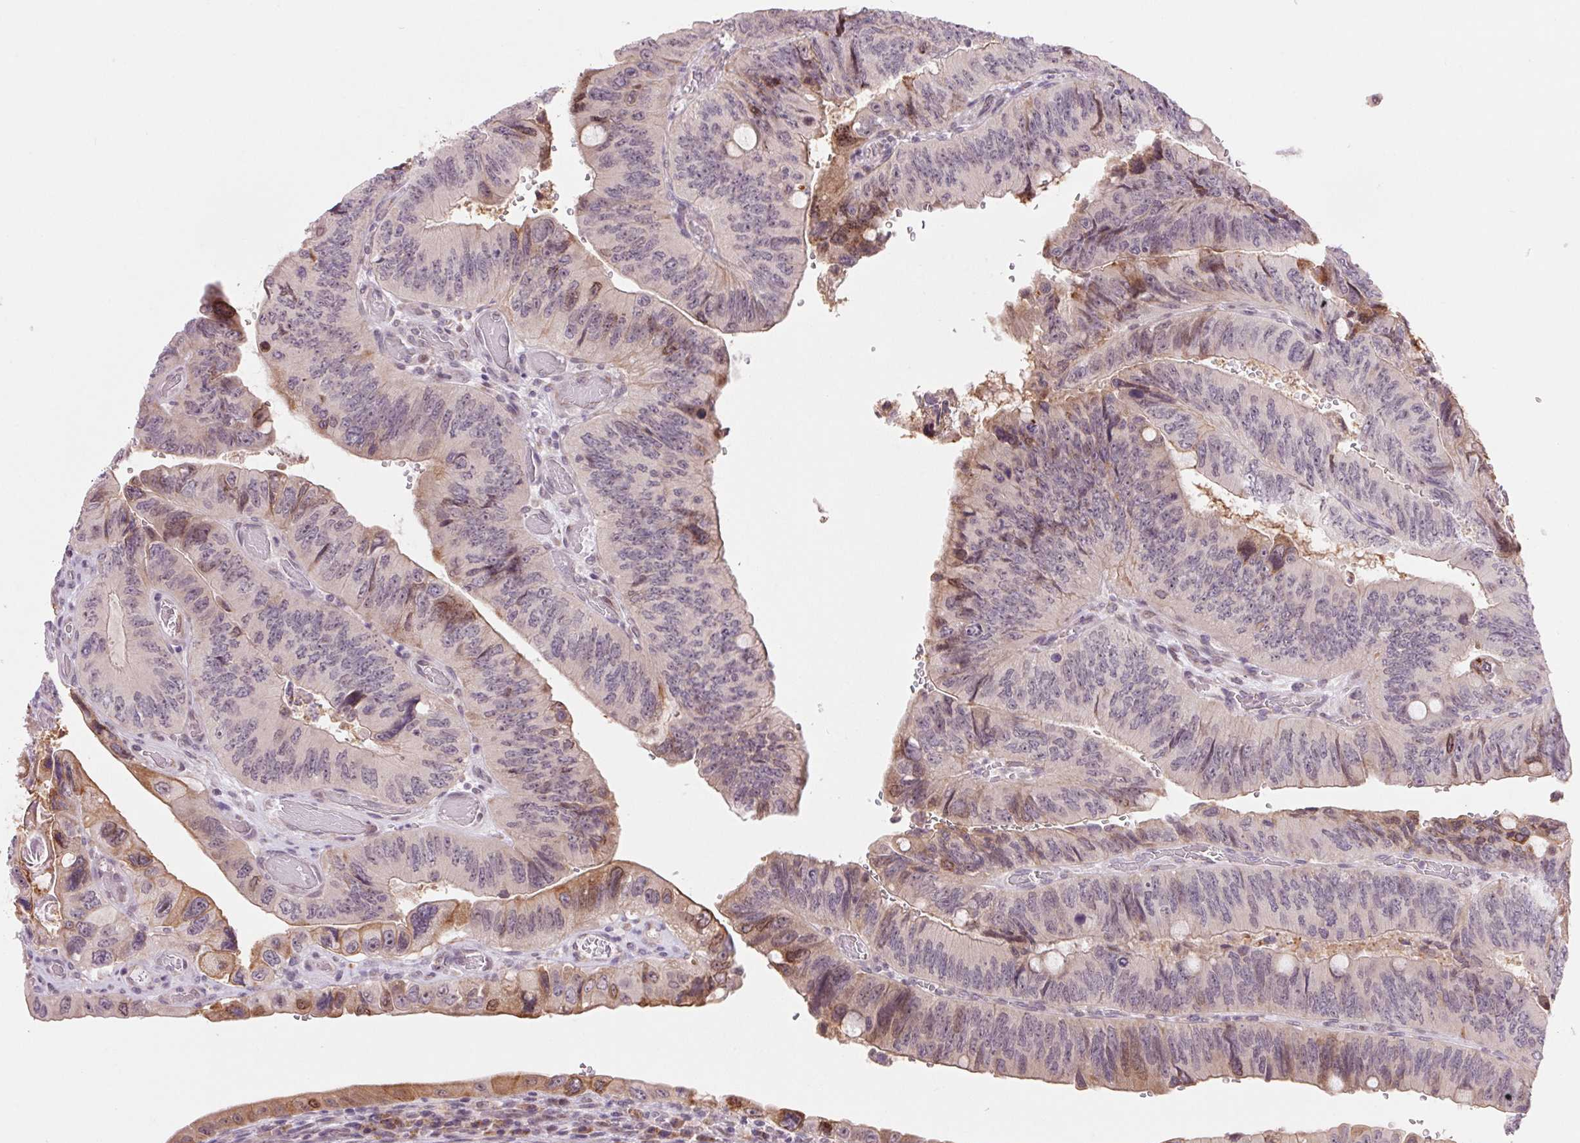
{"staining": {"intensity": "moderate", "quantity": "<25%", "location": "cytoplasmic/membranous"}, "tissue": "colorectal cancer", "cell_type": "Tumor cells", "image_type": "cancer", "snomed": [{"axis": "morphology", "description": "Adenocarcinoma, NOS"}, {"axis": "topography", "description": "Colon"}], "caption": "Immunohistochemistry of human colorectal cancer reveals low levels of moderate cytoplasmic/membranous expression in about <25% of tumor cells.", "gene": "ARHGAP32", "patient": {"sex": "female", "age": 84}}